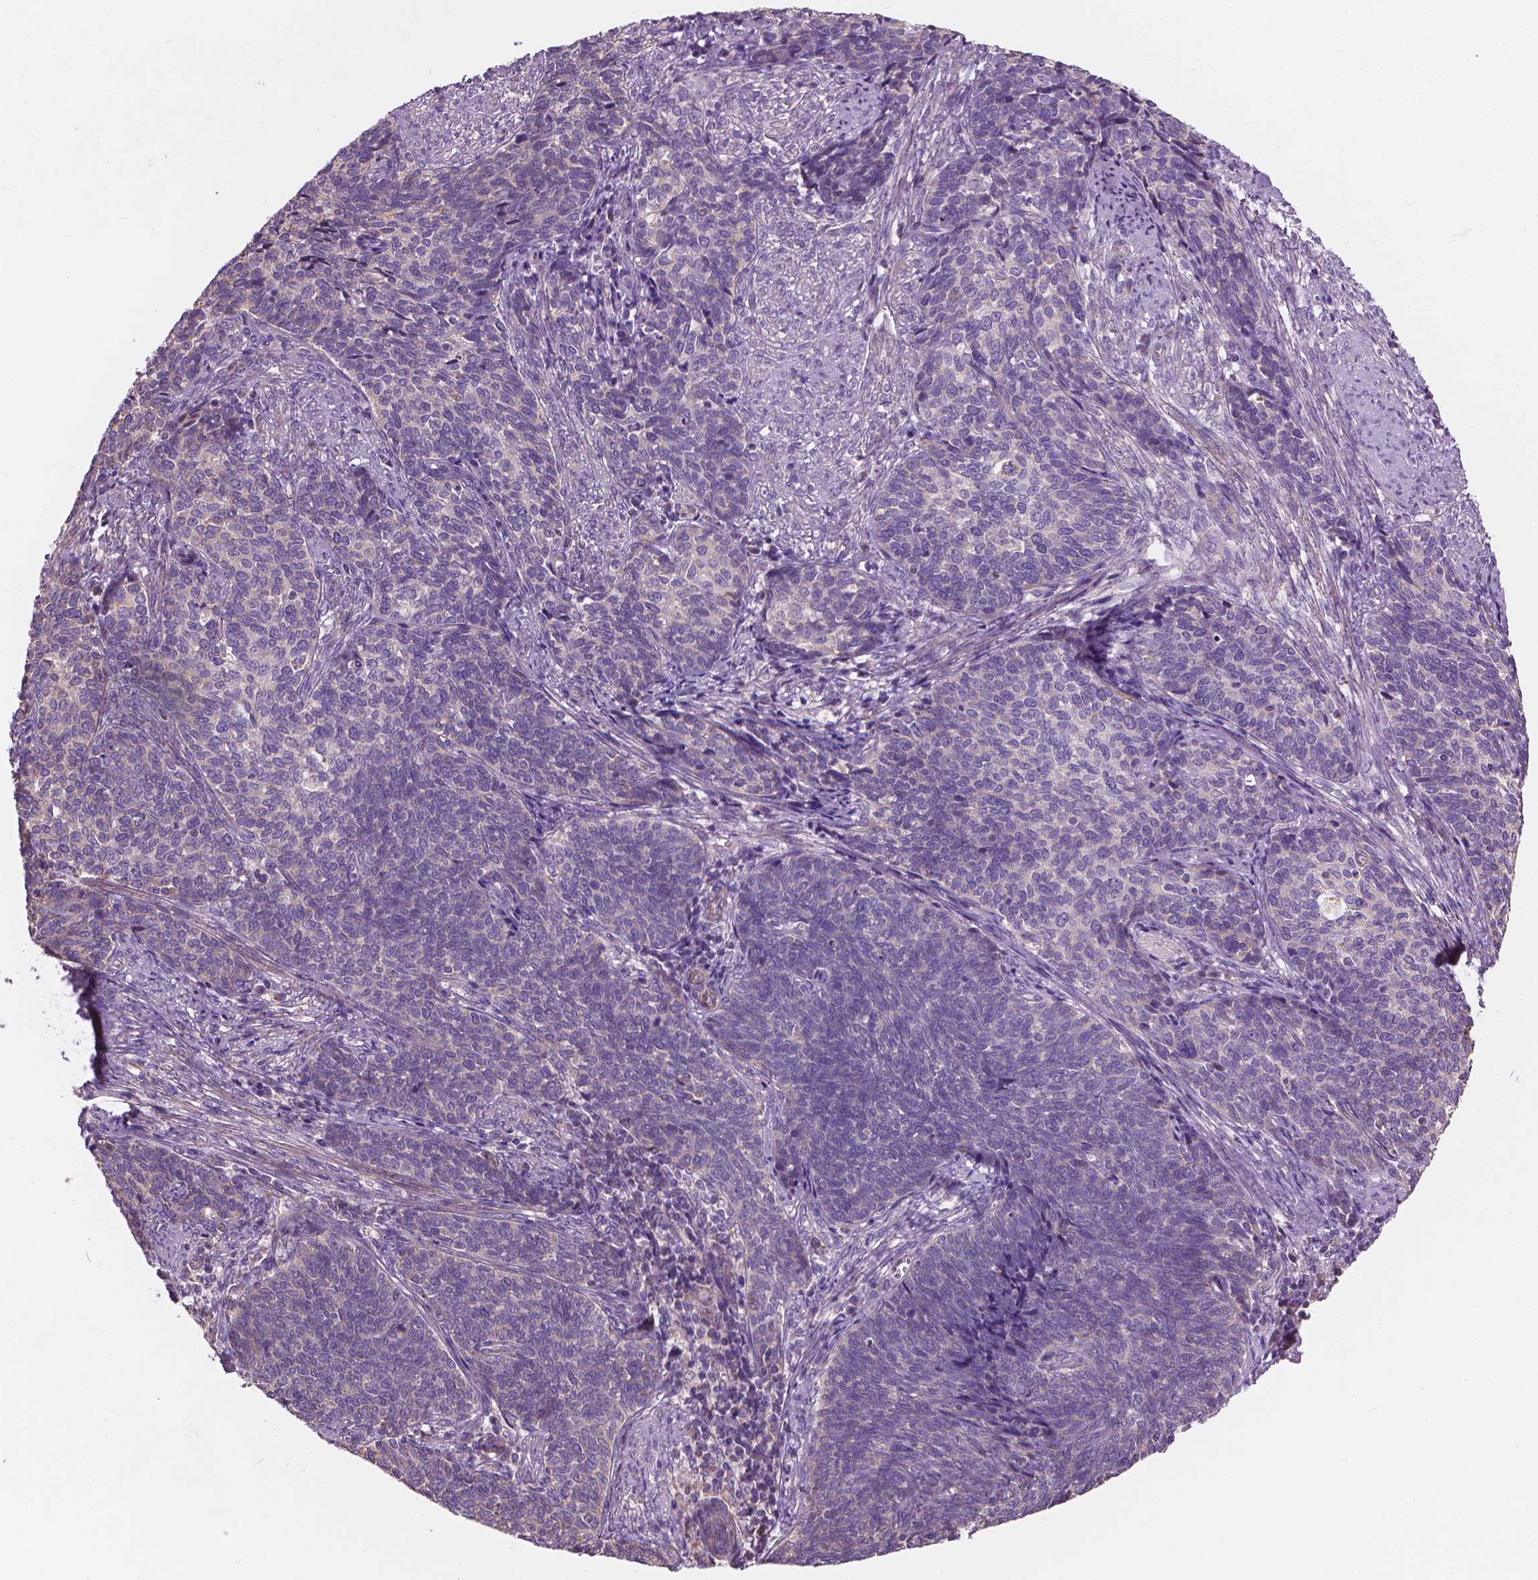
{"staining": {"intensity": "negative", "quantity": "none", "location": "none"}, "tissue": "cervical cancer", "cell_type": "Tumor cells", "image_type": "cancer", "snomed": [{"axis": "morphology", "description": "Squamous cell carcinoma, NOS"}, {"axis": "topography", "description": "Cervix"}], "caption": "The image exhibits no significant expression in tumor cells of cervical cancer (squamous cell carcinoma). The staining was performed using DAB to visualize the protein expression in brown, while the nuclei were stained in blue with hematoxylin (Magnification: 20x).", "gene": "TTC29", "patient": {"sex": "female", "age": 39}}